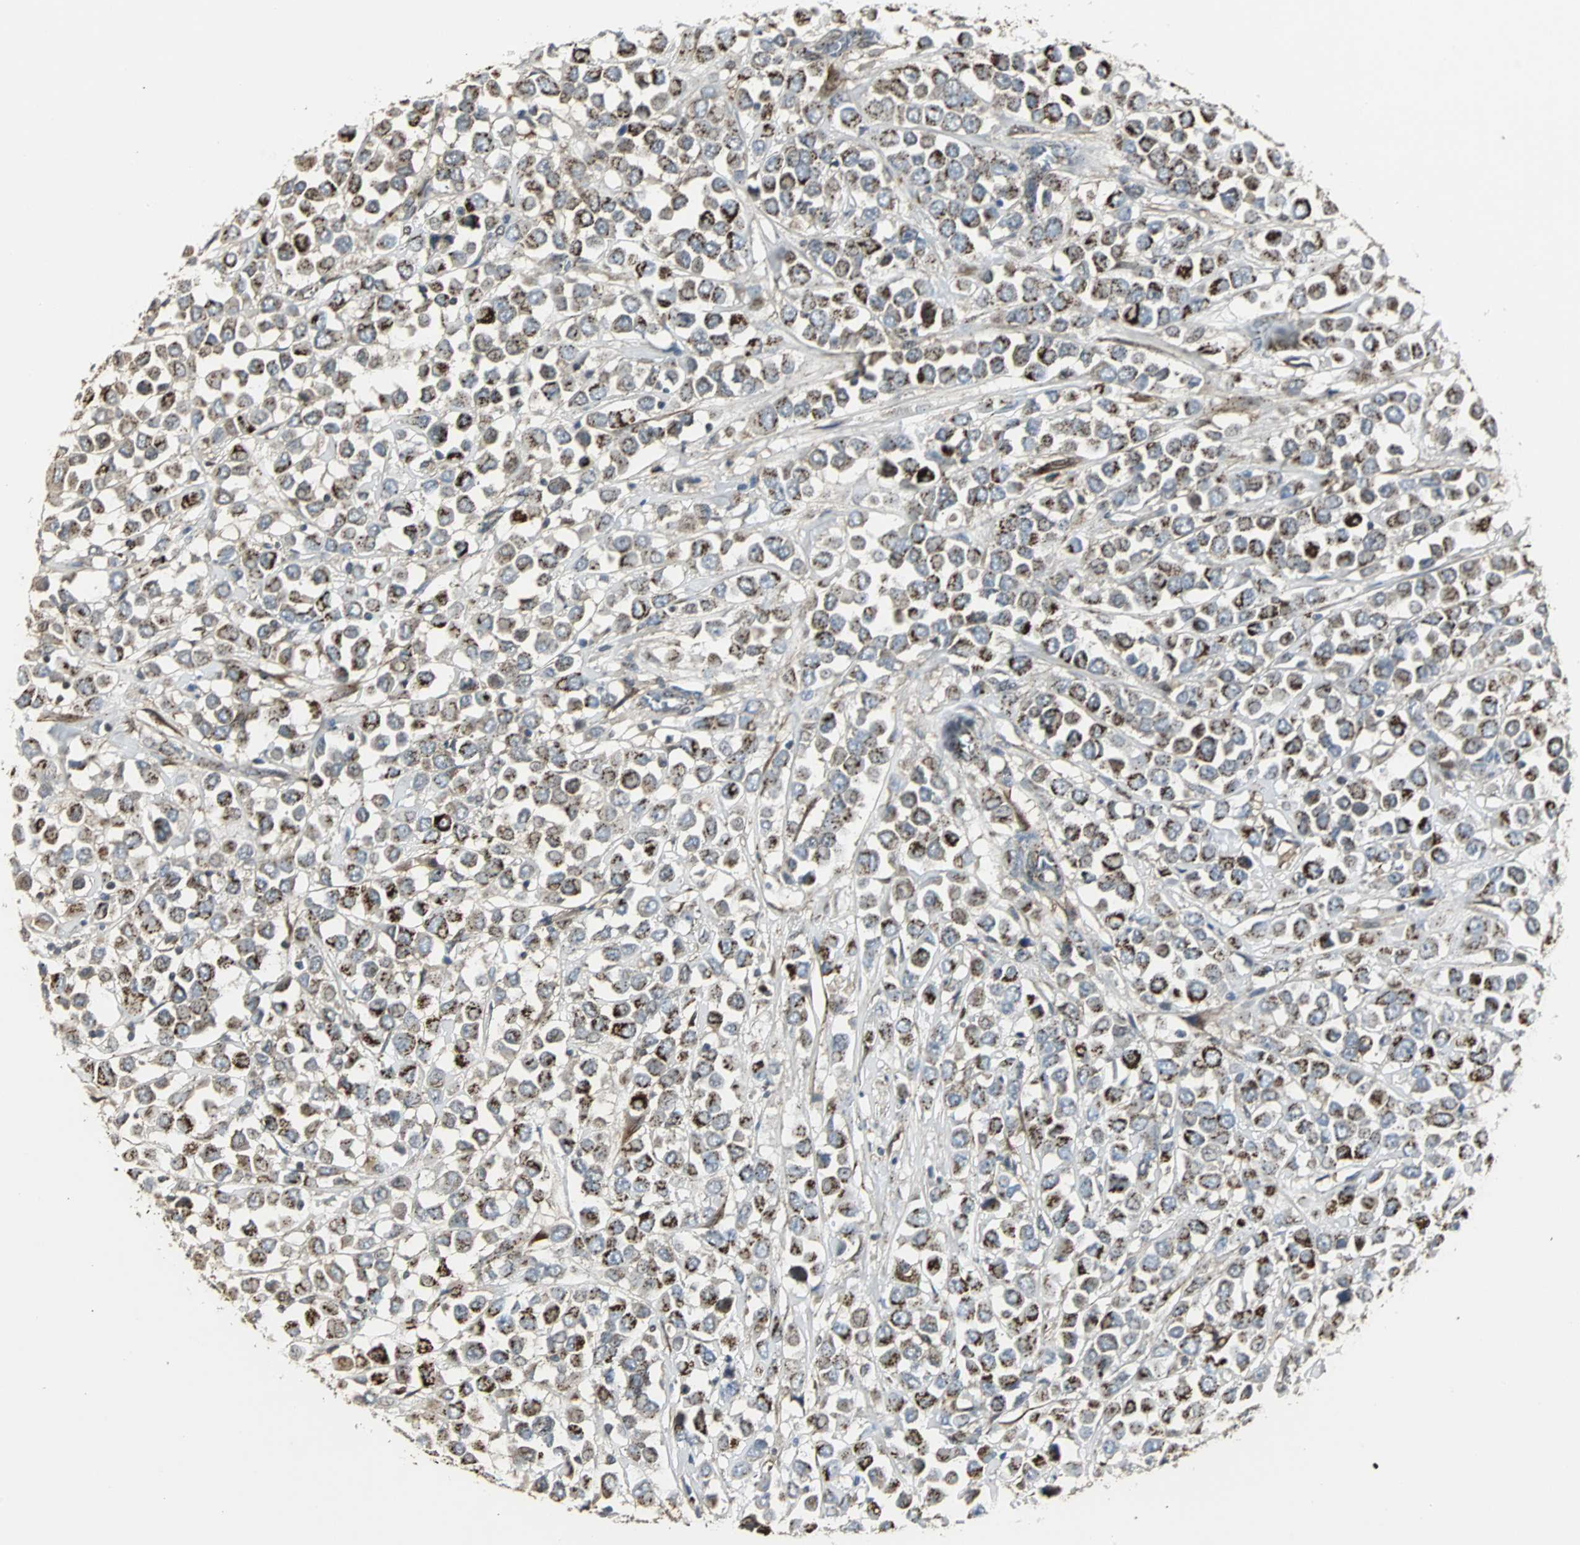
{"staining": {"intensity": "strong", "quantity": ">75%", "location": "cytoplasmic/membranous"}, "tissue": "breast cancer", "cell_type": "Tumor cells", "image_type": "cancer", "snomed": [{"axis": "morphology", "description": "Duct carcinoma"}, {"axis": "topography", "description": "Breast"}], "caption": "Intraductal carcinoma (breast) stained with a protein marker demonstrates strong staining in tumor cells.", "gene": "PLIN3", "patient": {"sex": "female", "age": 61}}